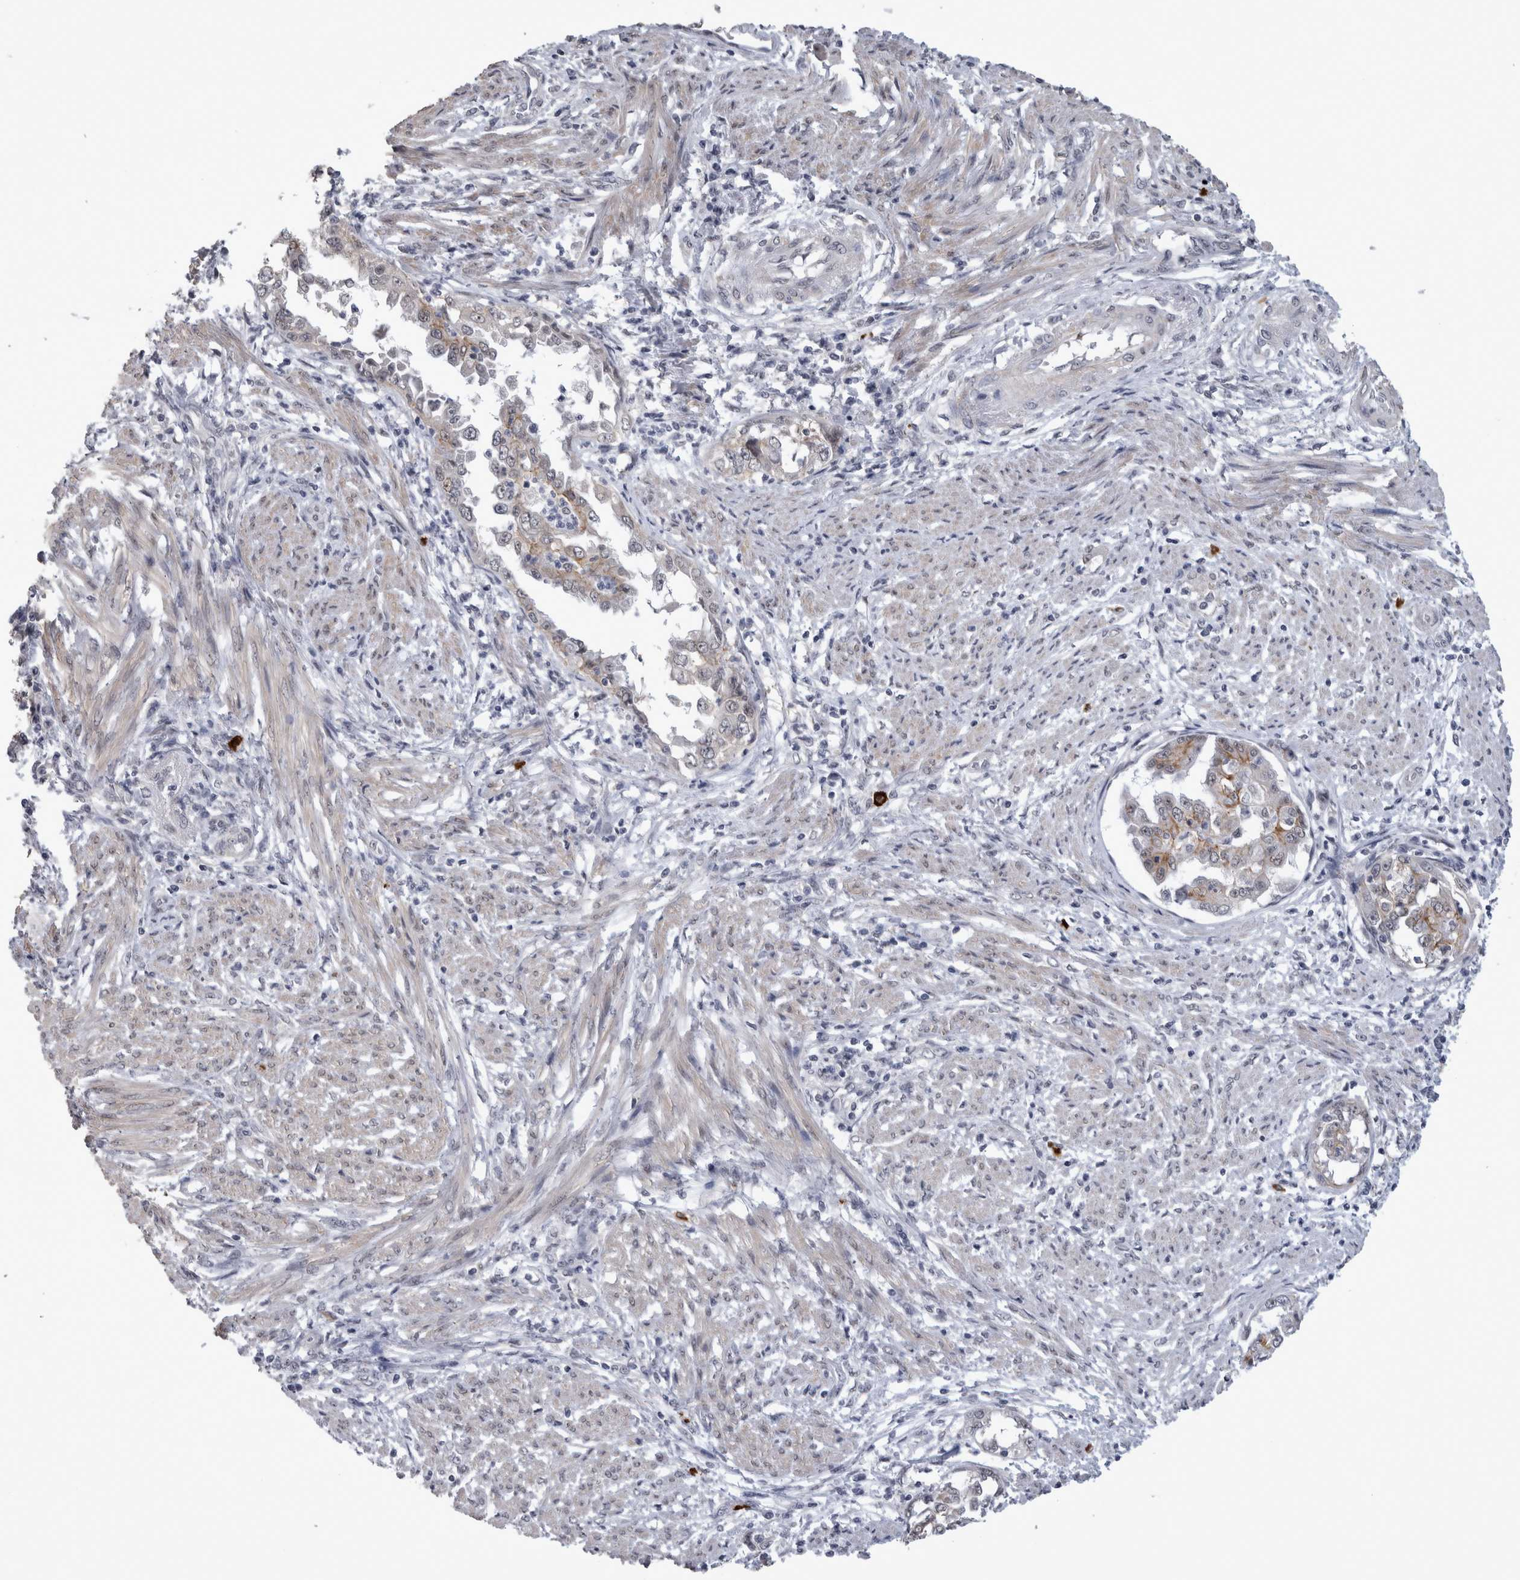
{"staining": {"intensity": "weak", "quantity": "25%-75%", "location": "nuclear"}, "tissue": "endometrial cancer", "cell_type": "Tumor cells", "image_type": "cancer", "snomed": [{"axis": "morphology", "description": "Adenocarcinoma, NOS"}, {"axis": "topography", "description": "Endometrium"}], "caption": "A micrograph showing weak nuclear positivity in about 25%-75% of tumor cells in endometrial cancer (adenocarcinoma), as visualized by brown immunohistochemical staining.", "gene": "PEBP4", "patient": {"sex": "female", "age": 85}}